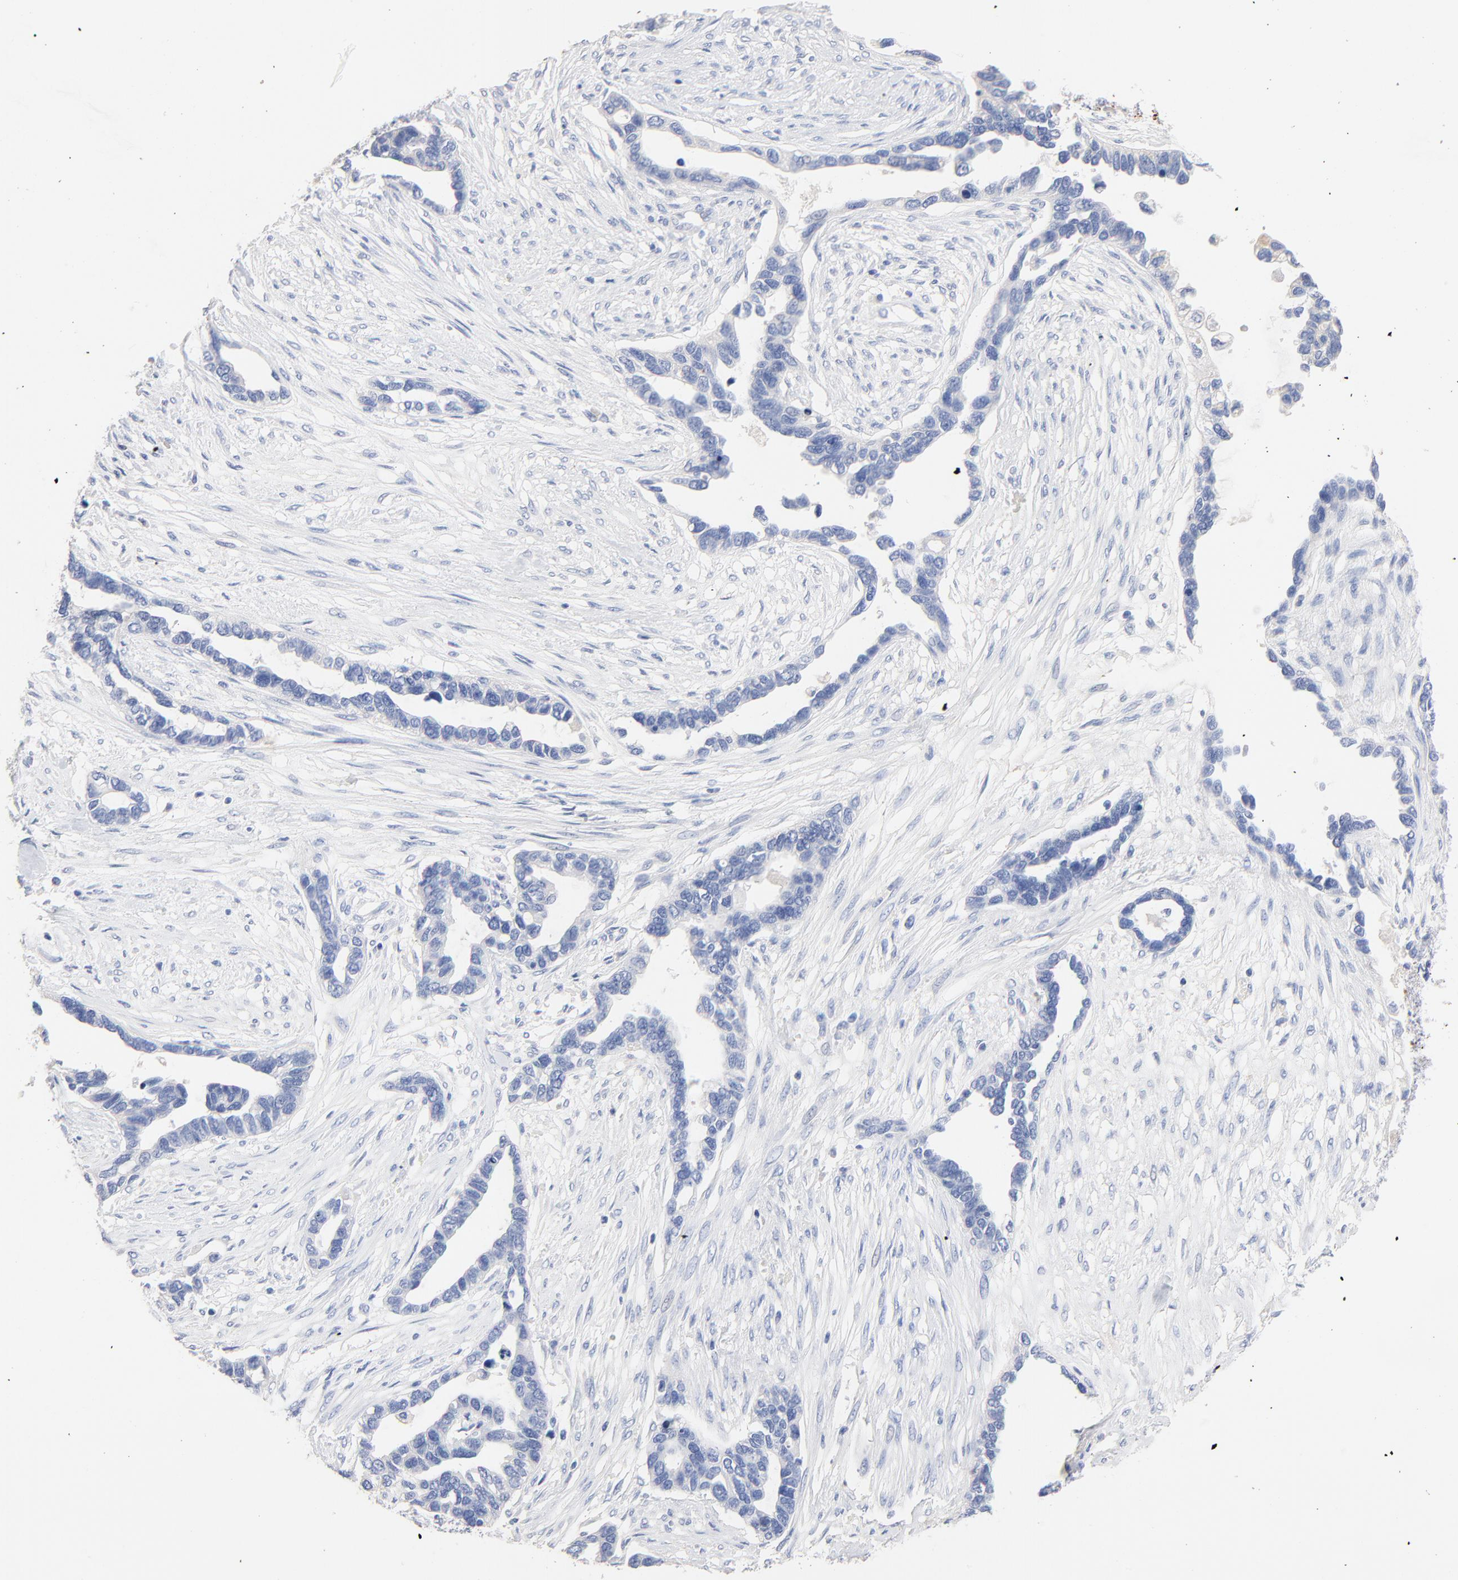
{"staining": {"intensity": "negative", "quantity": "none", "location": "none"}, "tissue": "ovarian cancer", "cell_type": "Tumor cells", "image_type": "cancer", "snomed": [{"axis": "morphology", "description": "Cystadenocarcinoma, serous, NOS"}, {"axis": "topography", "description": "Ovary"}], "caption": "The micrograph displays no significant positivity in tumor cells of serous cystadenocarcinoma (ovarian).", "gene": "CPS1", "patient": {"sex": "female", "age": 54}}